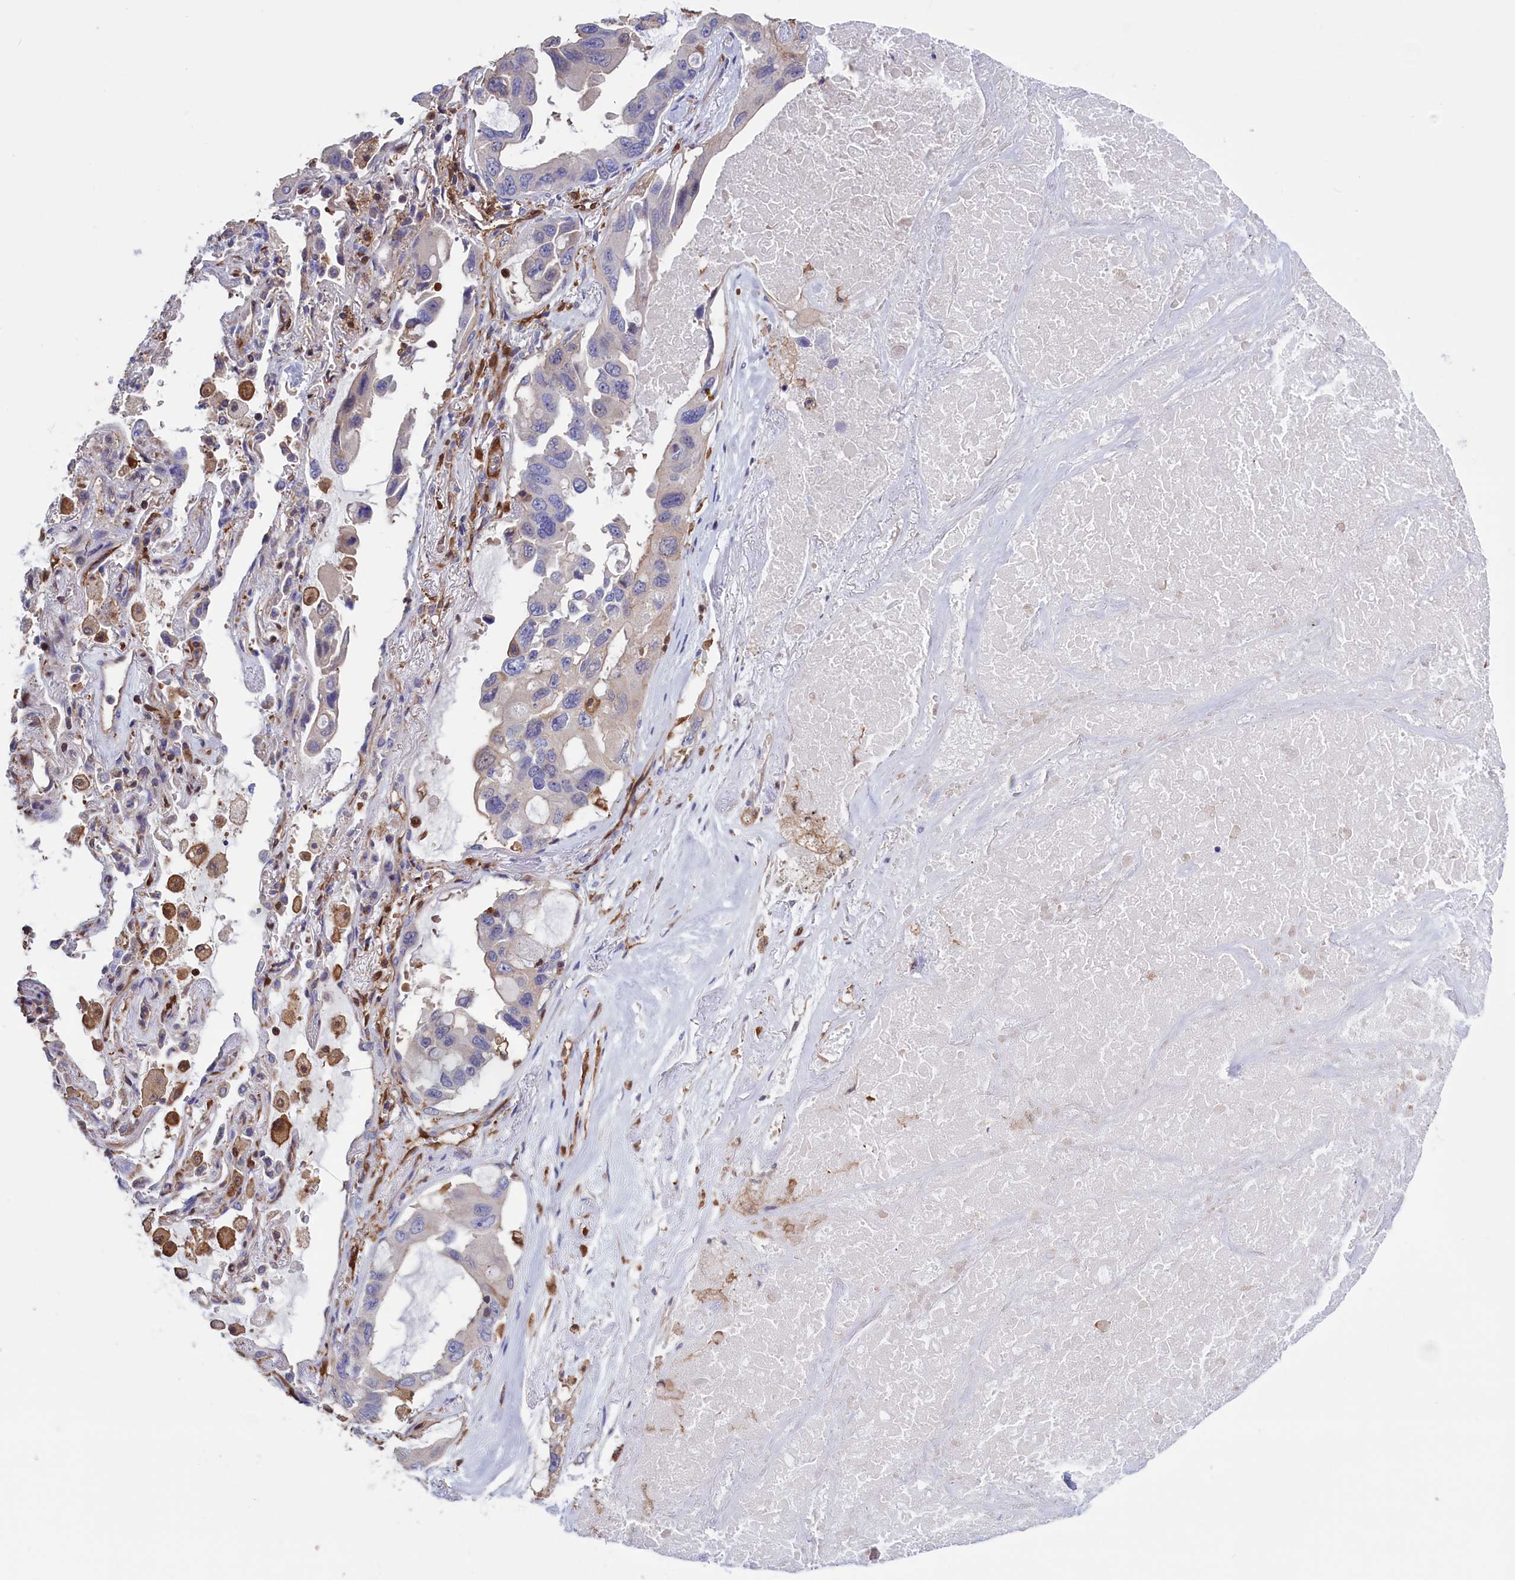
{"staining": {"intensity": "weak", "quantity": "<25%", "location": "cytoplasmic/membranous"}, "tissue": "lung cancer", "cell_type": "Tumor cells", "image_type": "cancer", "snomed": [{"axis": "morphology", "description": "Squamous cell carcinoma, NOS"}, {"axis": "topography", "description": "Lung"}], "caption": "Tumor cells are negative for brown protein staining in squamous cell carcinoma (lung).", "gene": "ARHGAP18", "patient": {"sex": "female", "age": 73}}